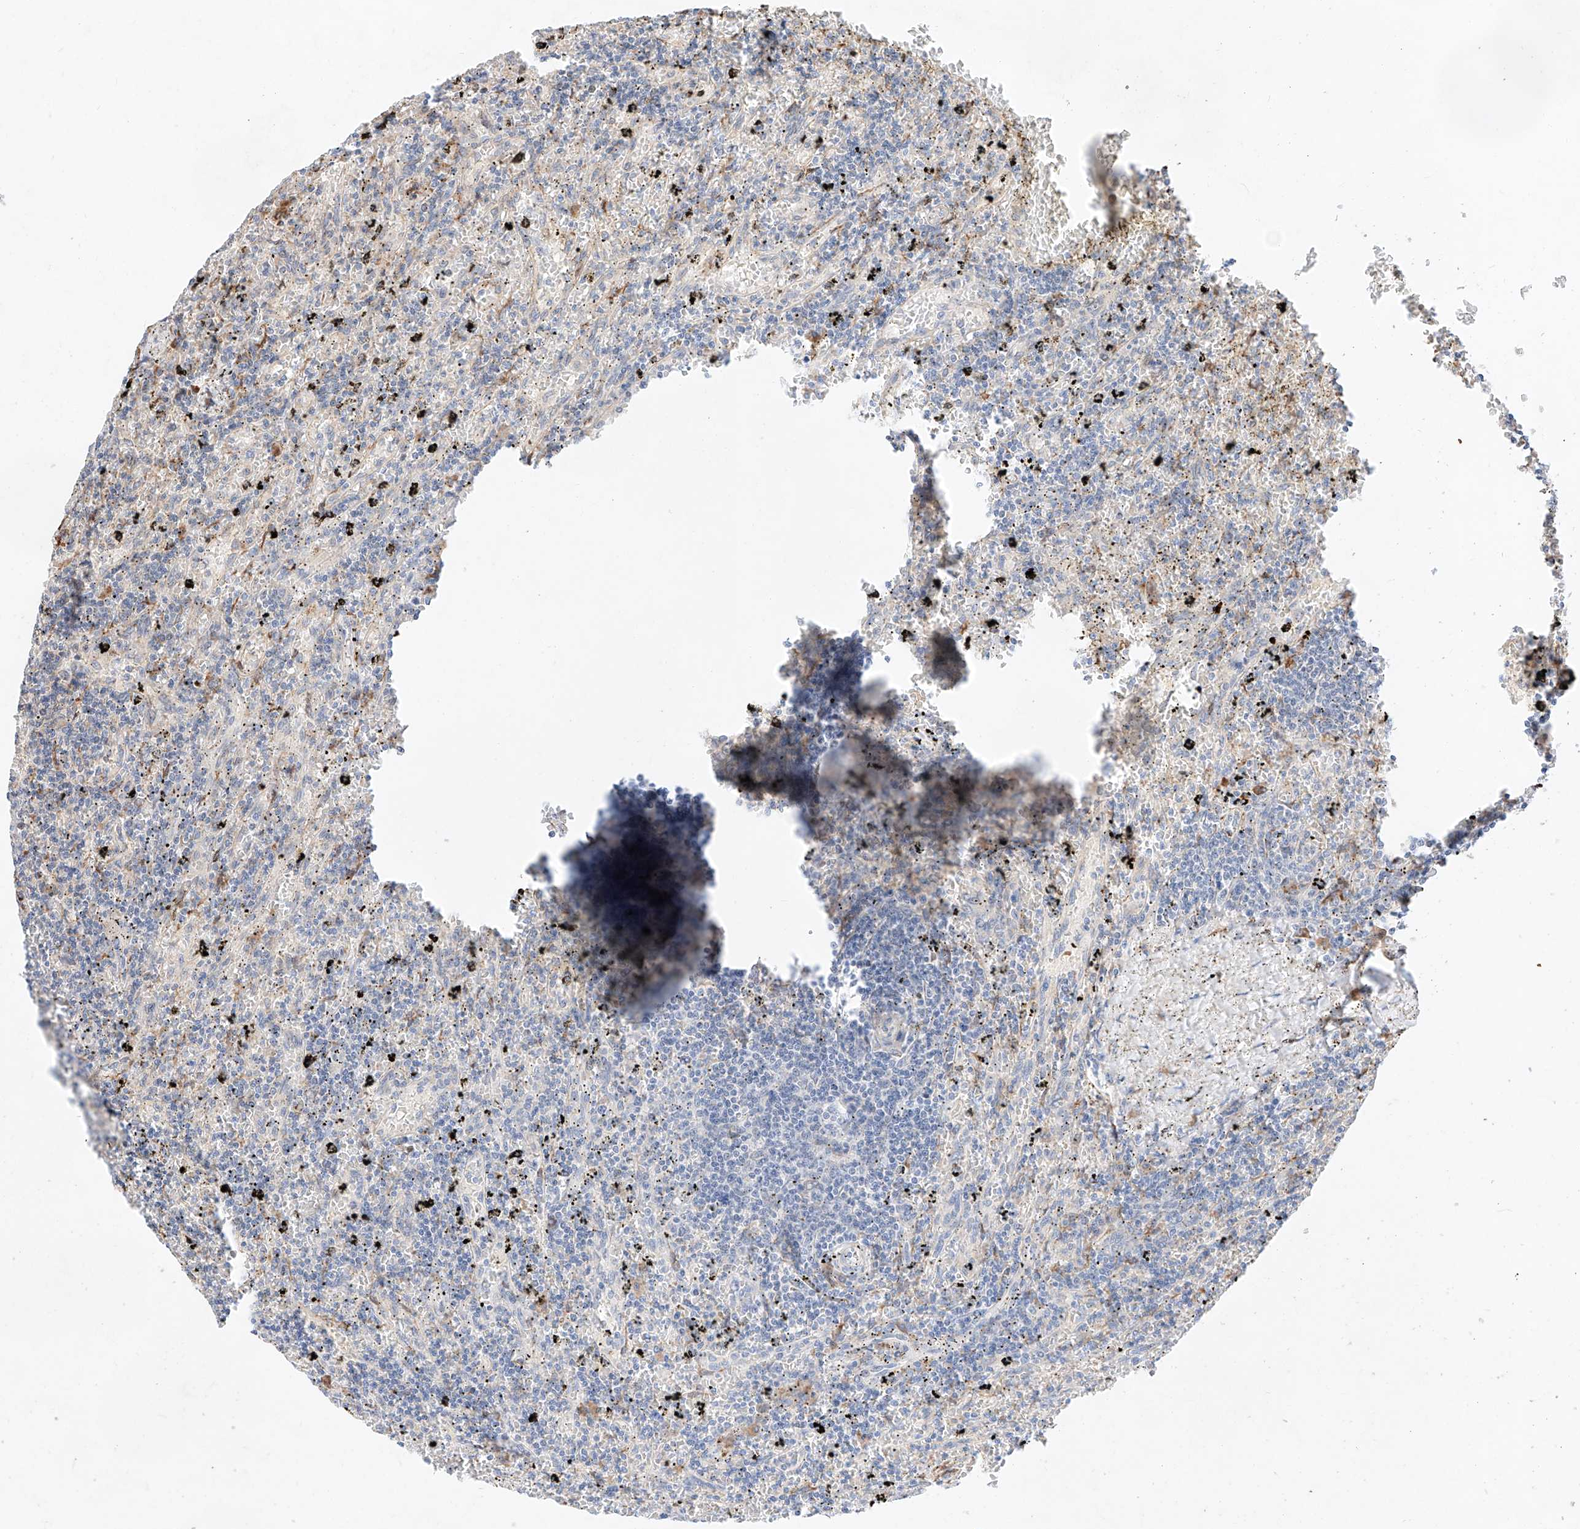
{"staining": {"intensity": "negative", "quantity": "none", "location": "none"}, "tissue": "lymphoma", "cell_type": "Tumor cells", "image_type": "cancer", "snomed": [{"axis": "morphology", "description": "Malignant lymphoma, non-Hodgkin's type, Low grade"}, {"axis": "topography", "description": "Spleen"}], "caption": "High magnification brightfield microscopy of lymphoma stained with DAB (brown) and counterstained with hematoxylin (blue): tumor cells show no significant expression.", "gene": "ATP9B", "patient": {"sex": "male", "age": 76}}